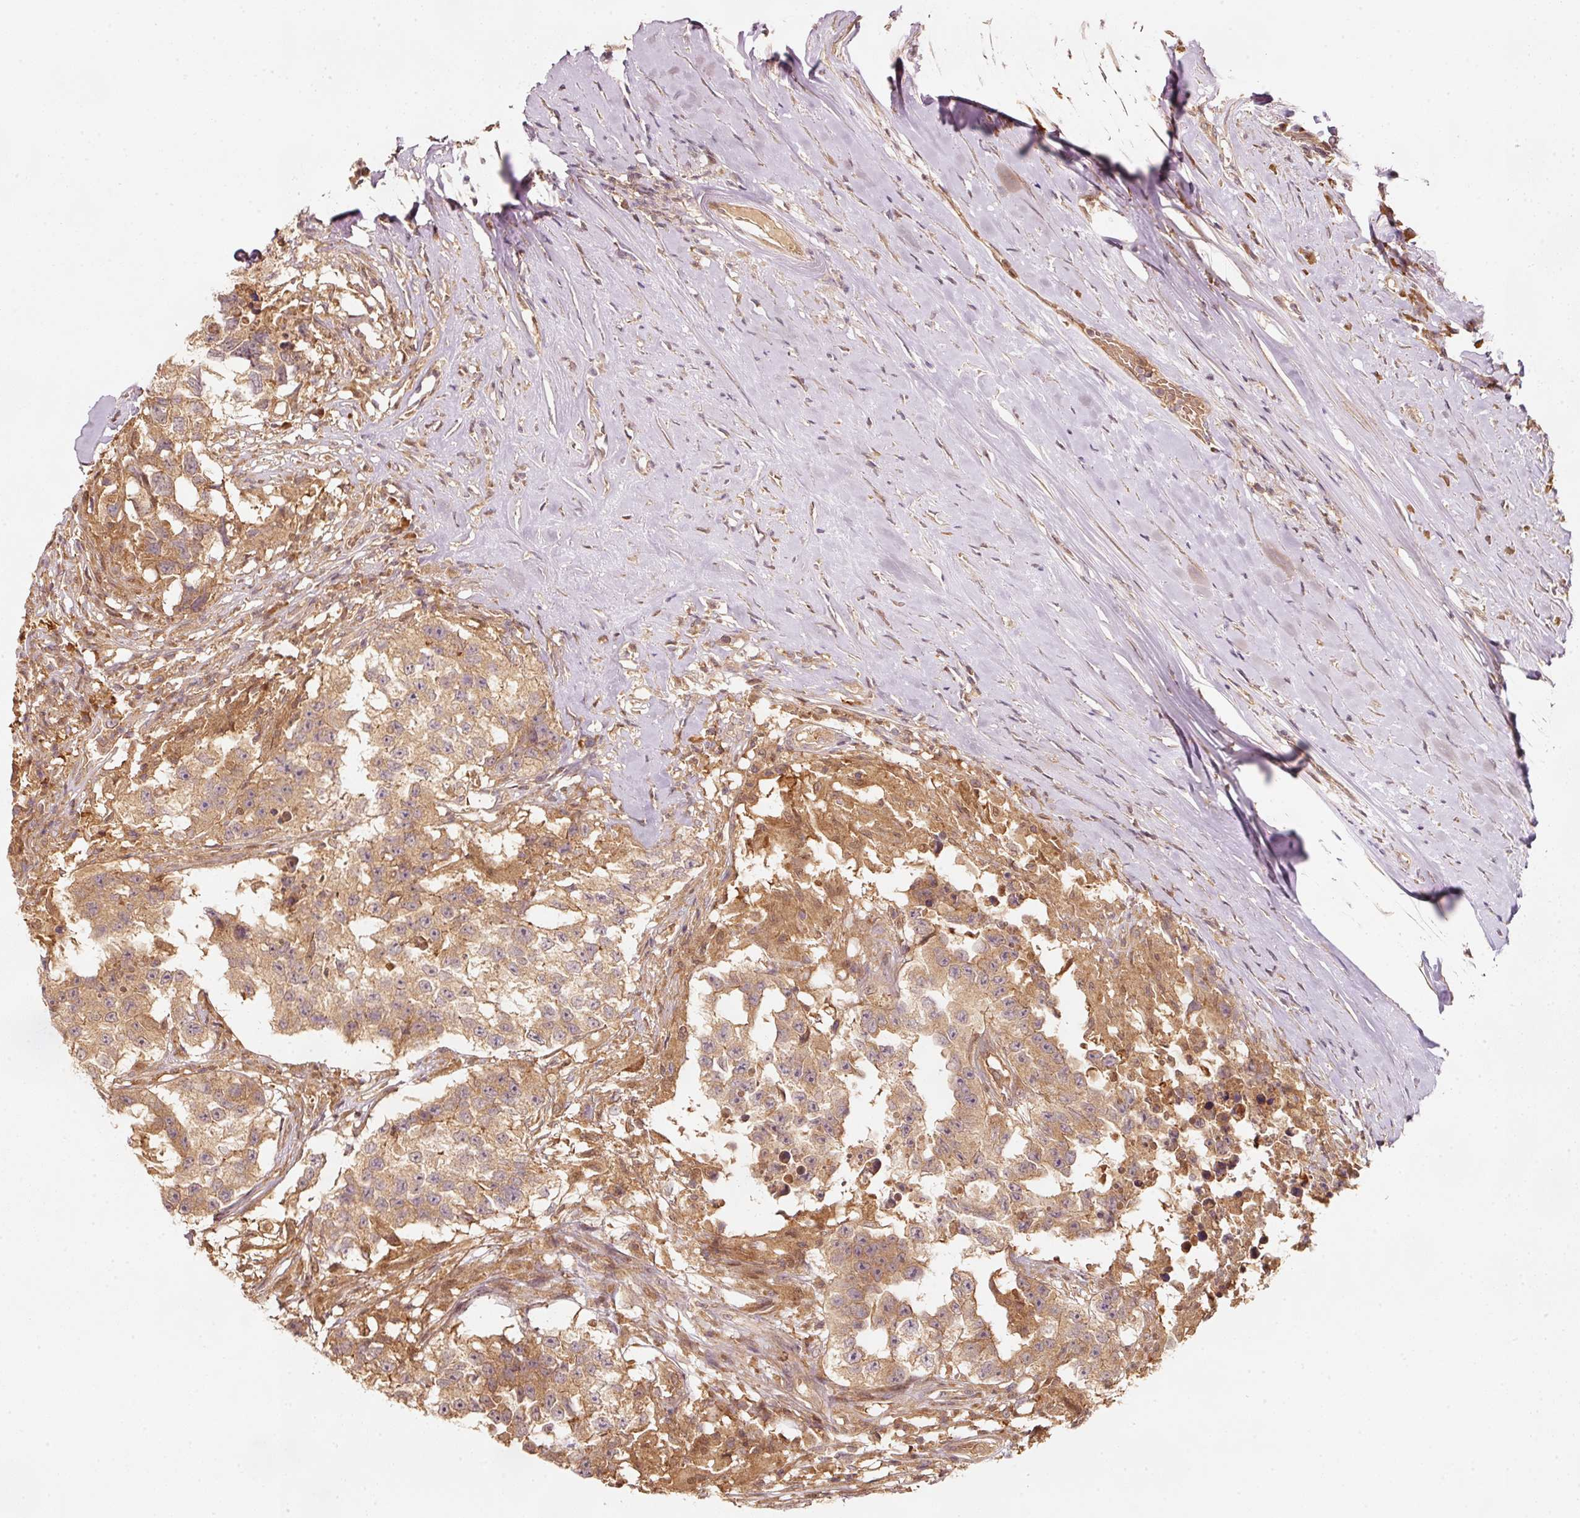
{"staining": {"intensity": "moderate", "quantity": ">75%", "location": "cytoplasmic/membranous"}, "tissue": "testis cancer", "cell_type": "Tumor cells", "image_type": "cancer", "snomed": [{"axis": "morphology", "description": "Carcinoma, Embryonal, NOS"}, {"axis": "topography", "description": "Testis"}], "caption": "The micrograph shows immunohistochemical staining of embryonal carcinoma (testis). There is moderate cytoplasmic/membranous positivity is present in about >75% of tumor cells. Using DAB (3,3'-diaminobenzidine) (brown) and hematoxylin (blue) stains, captured at high magnification using brightfield microscopy.", "gene": "RRAS2", "patient": {"sex": "male", "age": 83}}